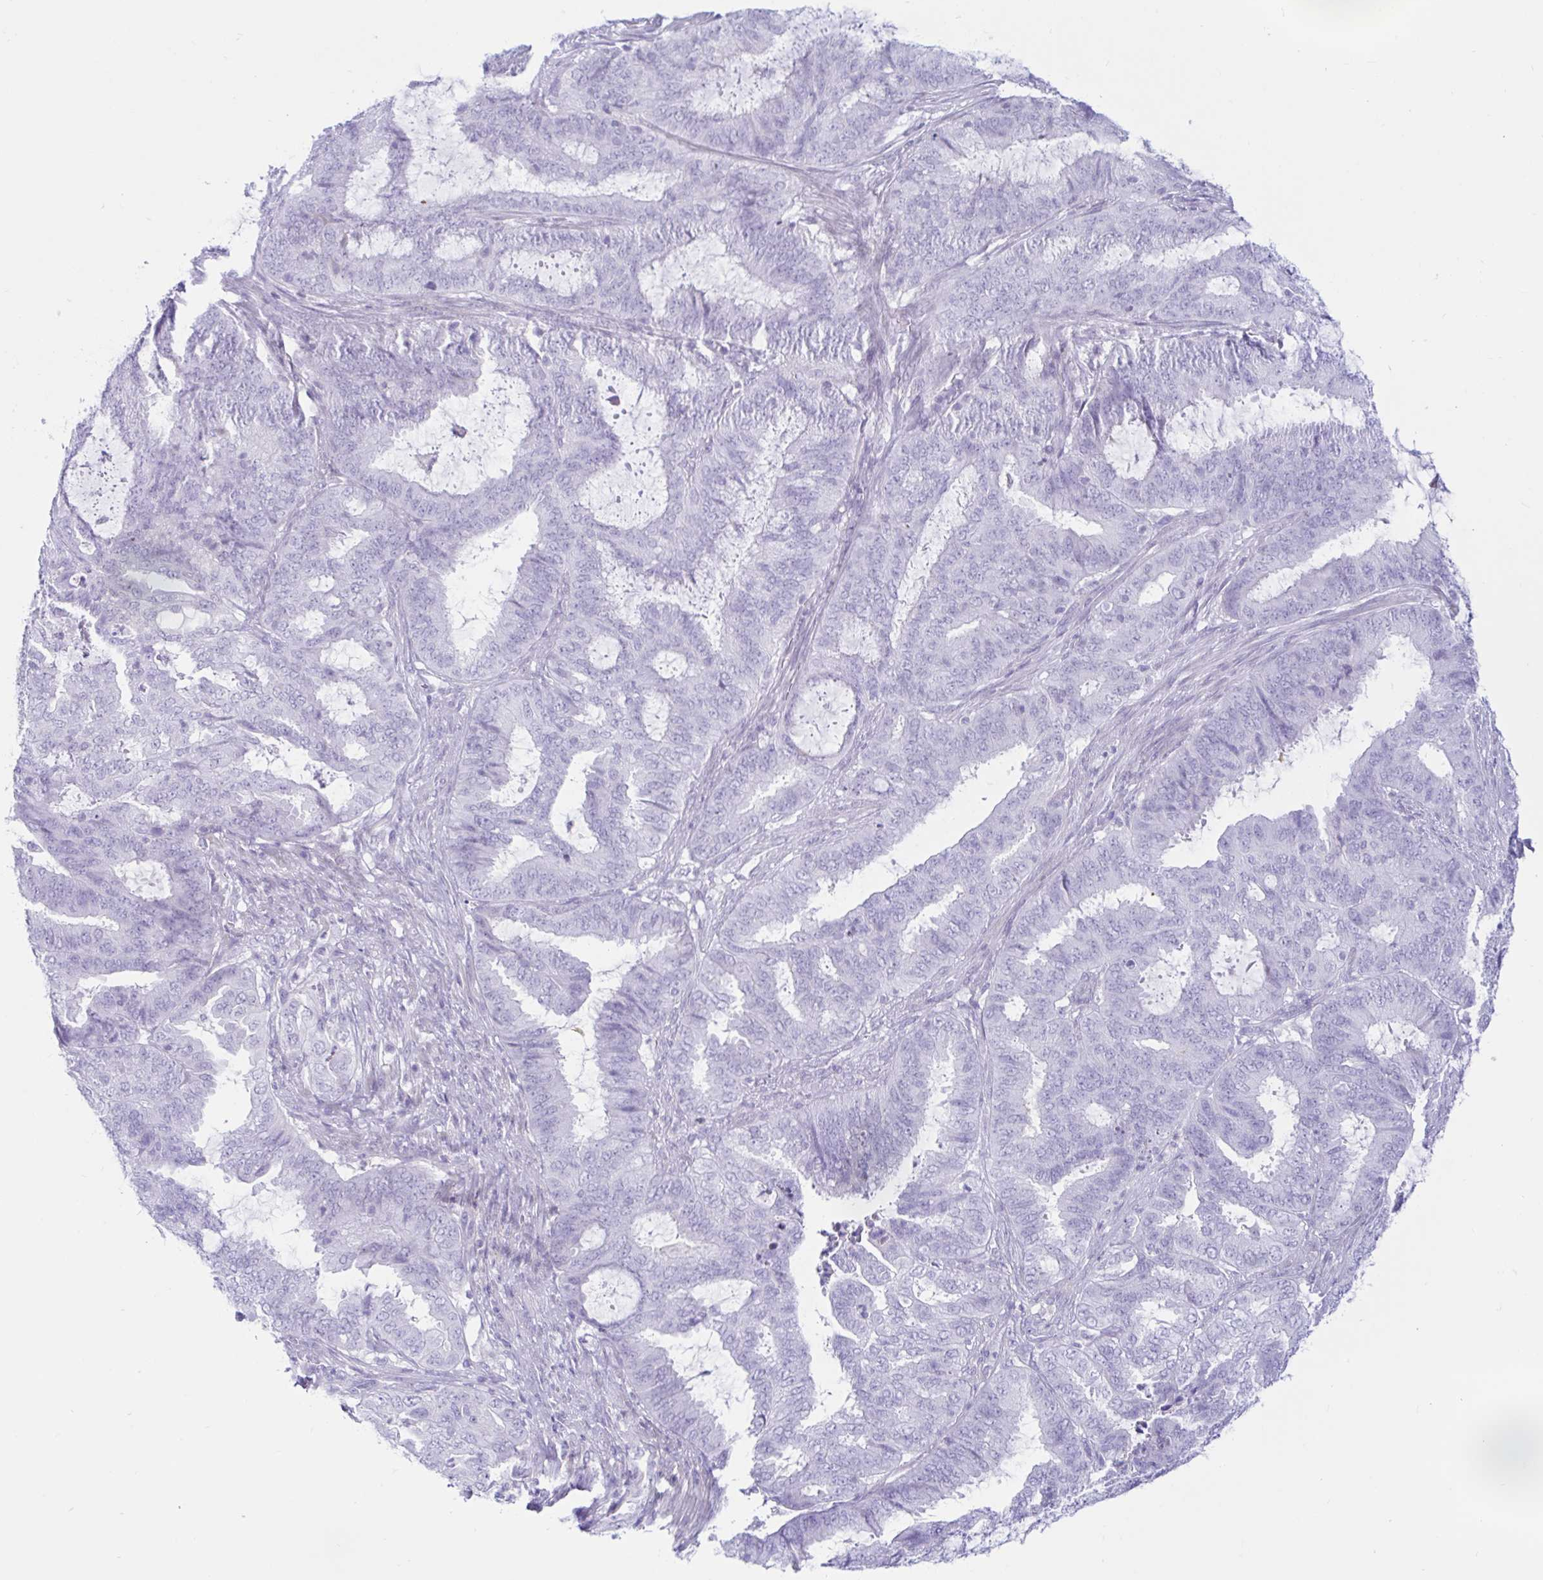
{"staining": {"intensity": "negative", "quantity": "none", "location": "none"}, "tissue": "endometrial cancer", "cell_type": "Tumor cells", "image_type": "cancer", "snomed": [{"axis": "morphology", "description": "Adenocarcinoma, NOS"}, {"axis": "topography", "description": "Endometrium"}], "caption": "The histopathology image demonstrates no staining of tumor cells in adenocarcinoma (endometrial).", "gene": "BEST1", "patient": {"sex": "female", "age": 51}}